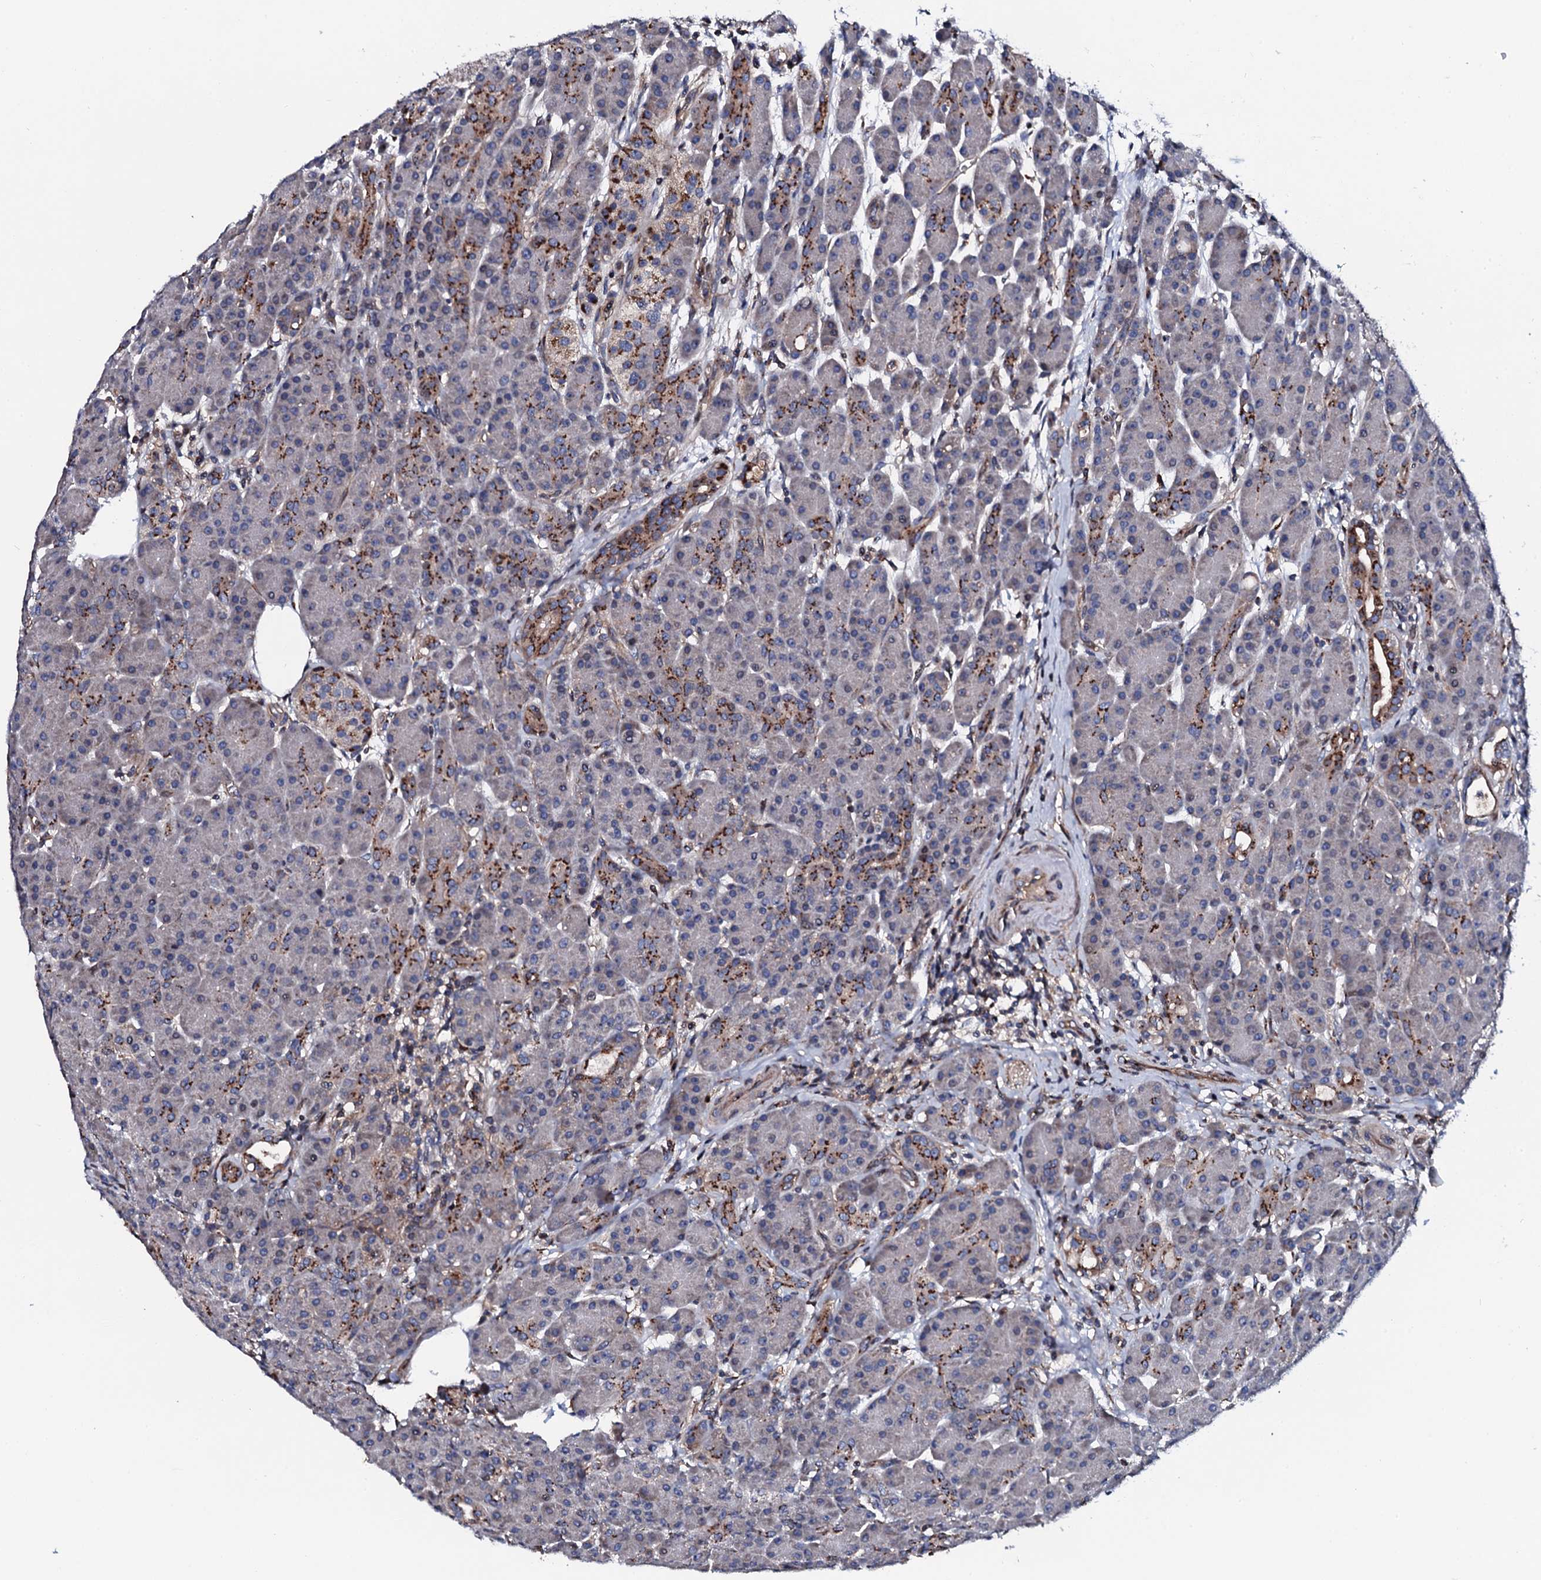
{"staining": {"intensity": "strong", "quantity": "<25%", "location": "cytoplasmic/membranous"}, "tissue": "pancreas", "cell_type": "Exocrine glandular cells", "image_type": "normal", "snomed": [{"axis": "morphology", "description": "Normal tissue, NOS"}, {"axis": "topography", "description": "Pancreas"}], "caption": "Strong cytoplasmic/membranous expression is identified in about <25% of exocrine glandular cells in benign pancreas.", "gene": "PLET1", "patient": {"sex": "male", "age": 63}}